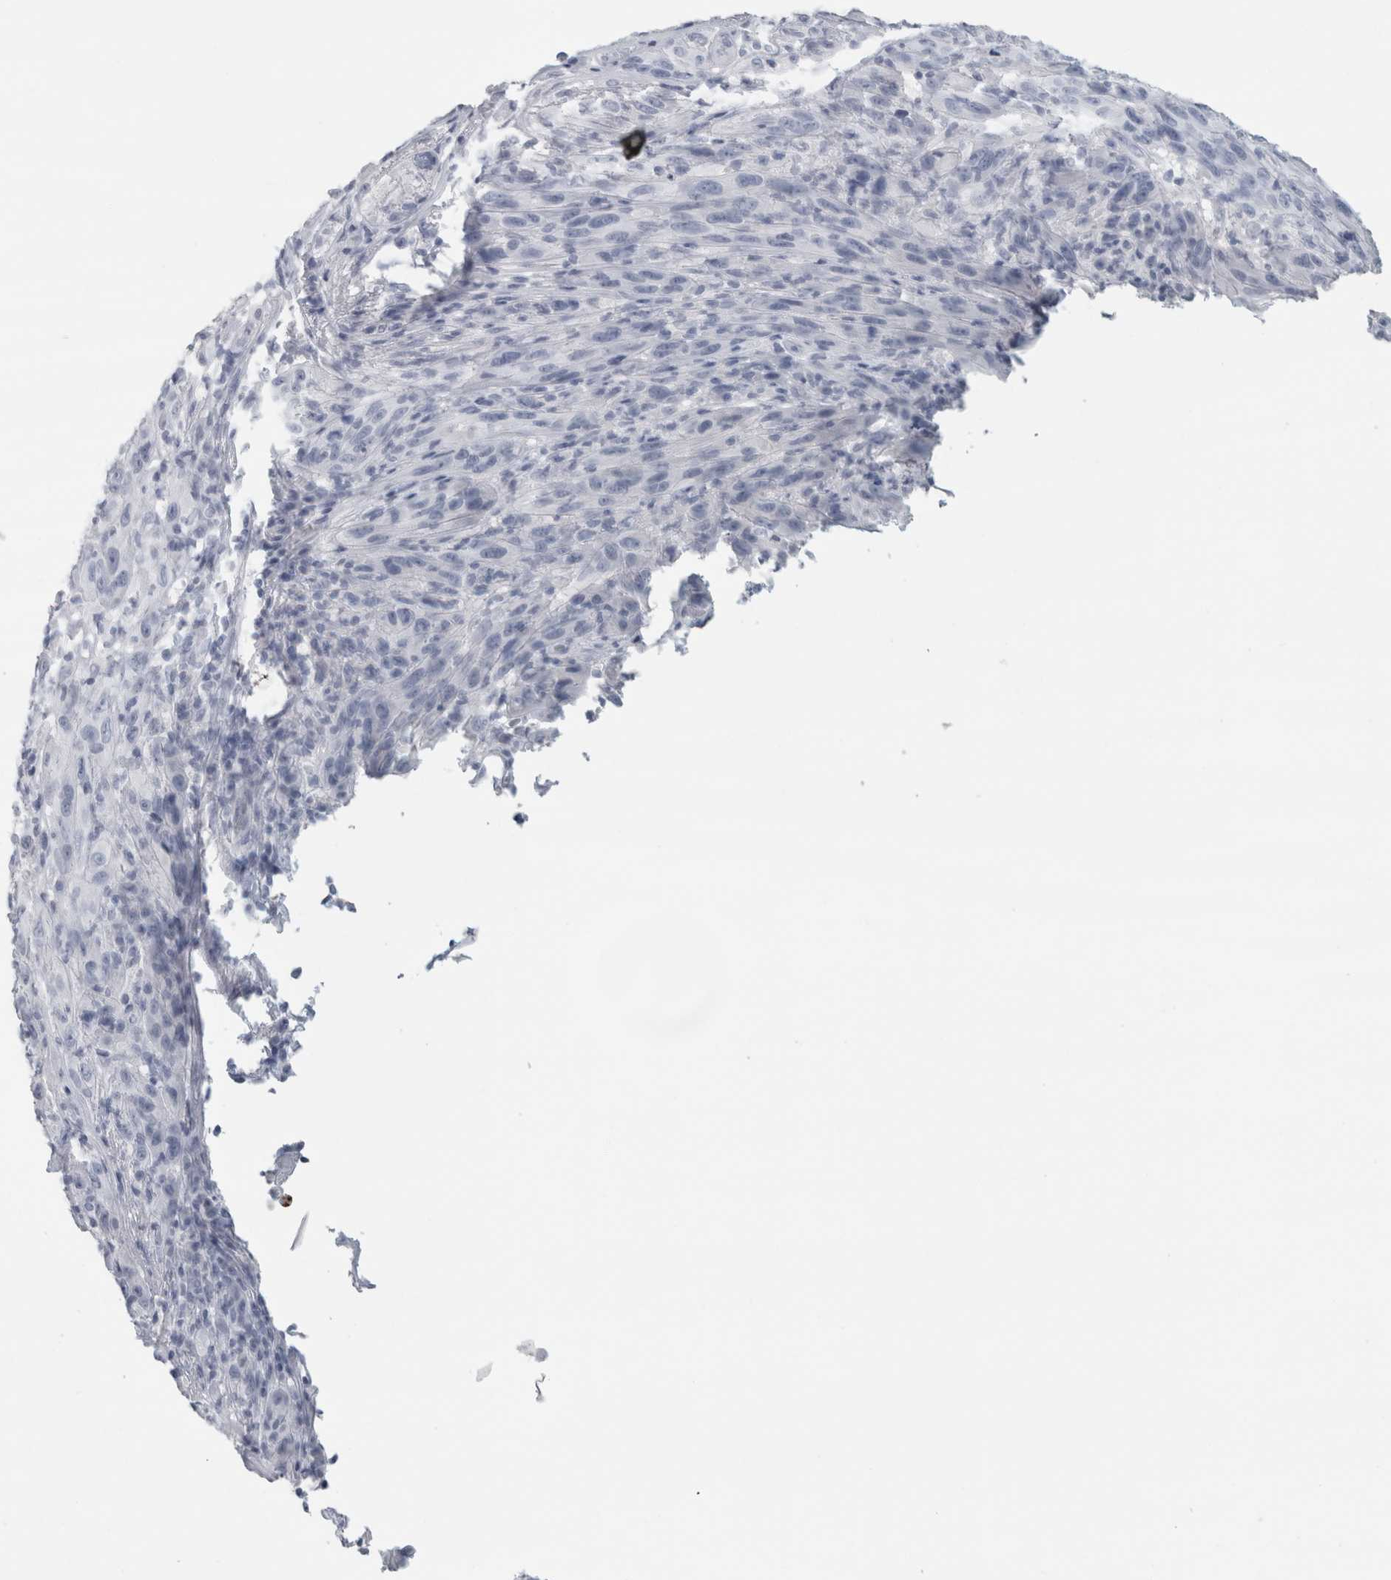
{"staining": {"intensity": "negative", "quantity": "none", "location": "none"}, "tissue": "melanoma", "cell_type": "Tumor cells", "image_type": "cancer", "snomed": [{"axis": "morphology", "description": "Malignant melanoma, NOS"}, {"axis": "topography", "description": "Skin of head"}], "caption": "The immunohistochemistry (IHC) image has no significant positivity in tumor cells of melanoma tissue.", "gene": "SLC28A3", "patient": {"sex": "male", "age": 96}}